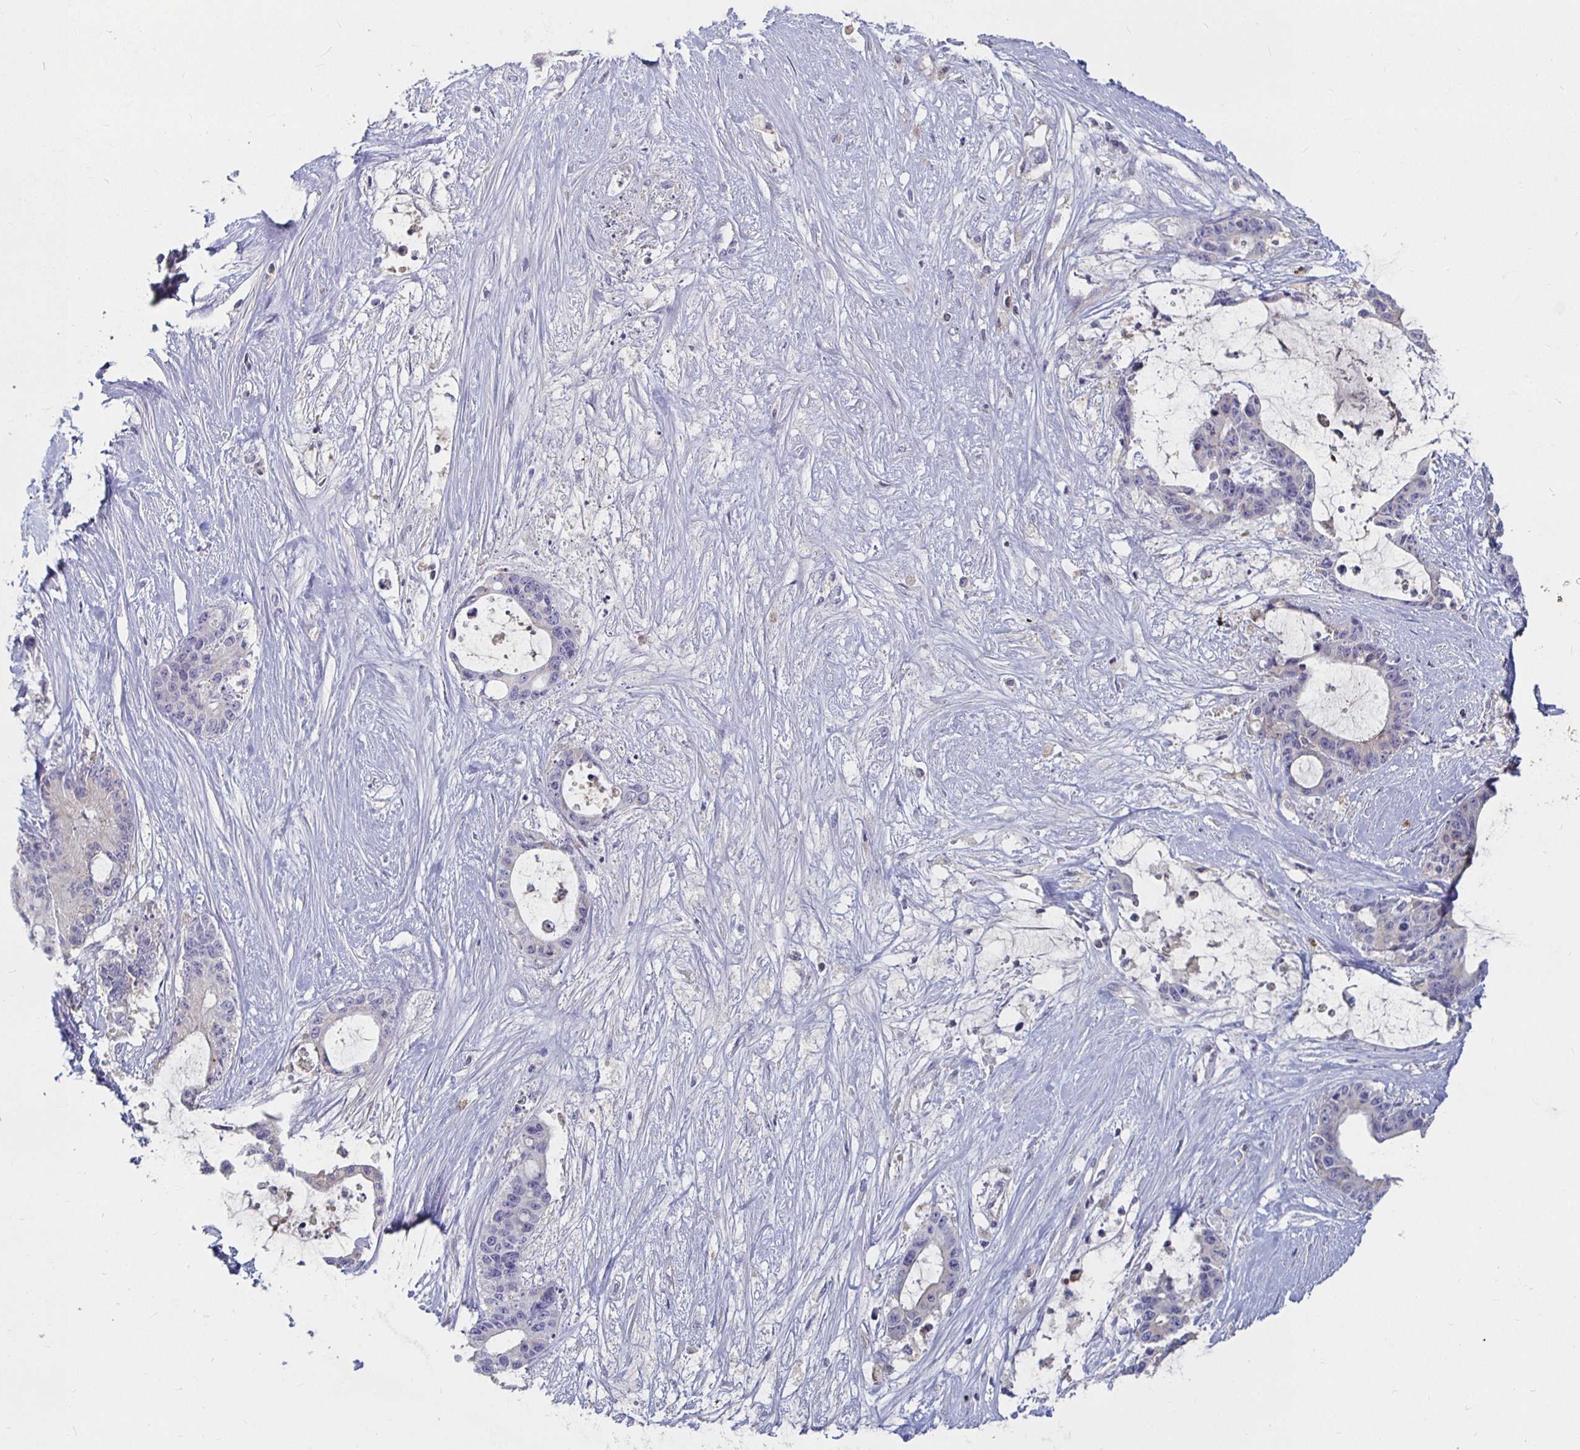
{"staining": {"intensity": "negative", "quantity": "none", "location": "none"}, "tissue": "liver cancer", "cell_type": "Tumor cells", "image_type": "cancer", "snomed": [{"axis": "morphology", "description": "Normal tissue, NOS"}, {"axis": "morphology", "description": "Cholangiocarcinoma"}, {"axis": "topography", "description": "Liver"}, {"axis": "topography", "description": "Peripheral nerve tissue"}], "caption": "DAB (3,3'-diaminobenzidine) immunohistochemical staining of liver cholangiocarcinoma exhibits no significant expression in tumor cells.", "gene": "RNF144B", "patient": {"sex": "female", "age": 73}}